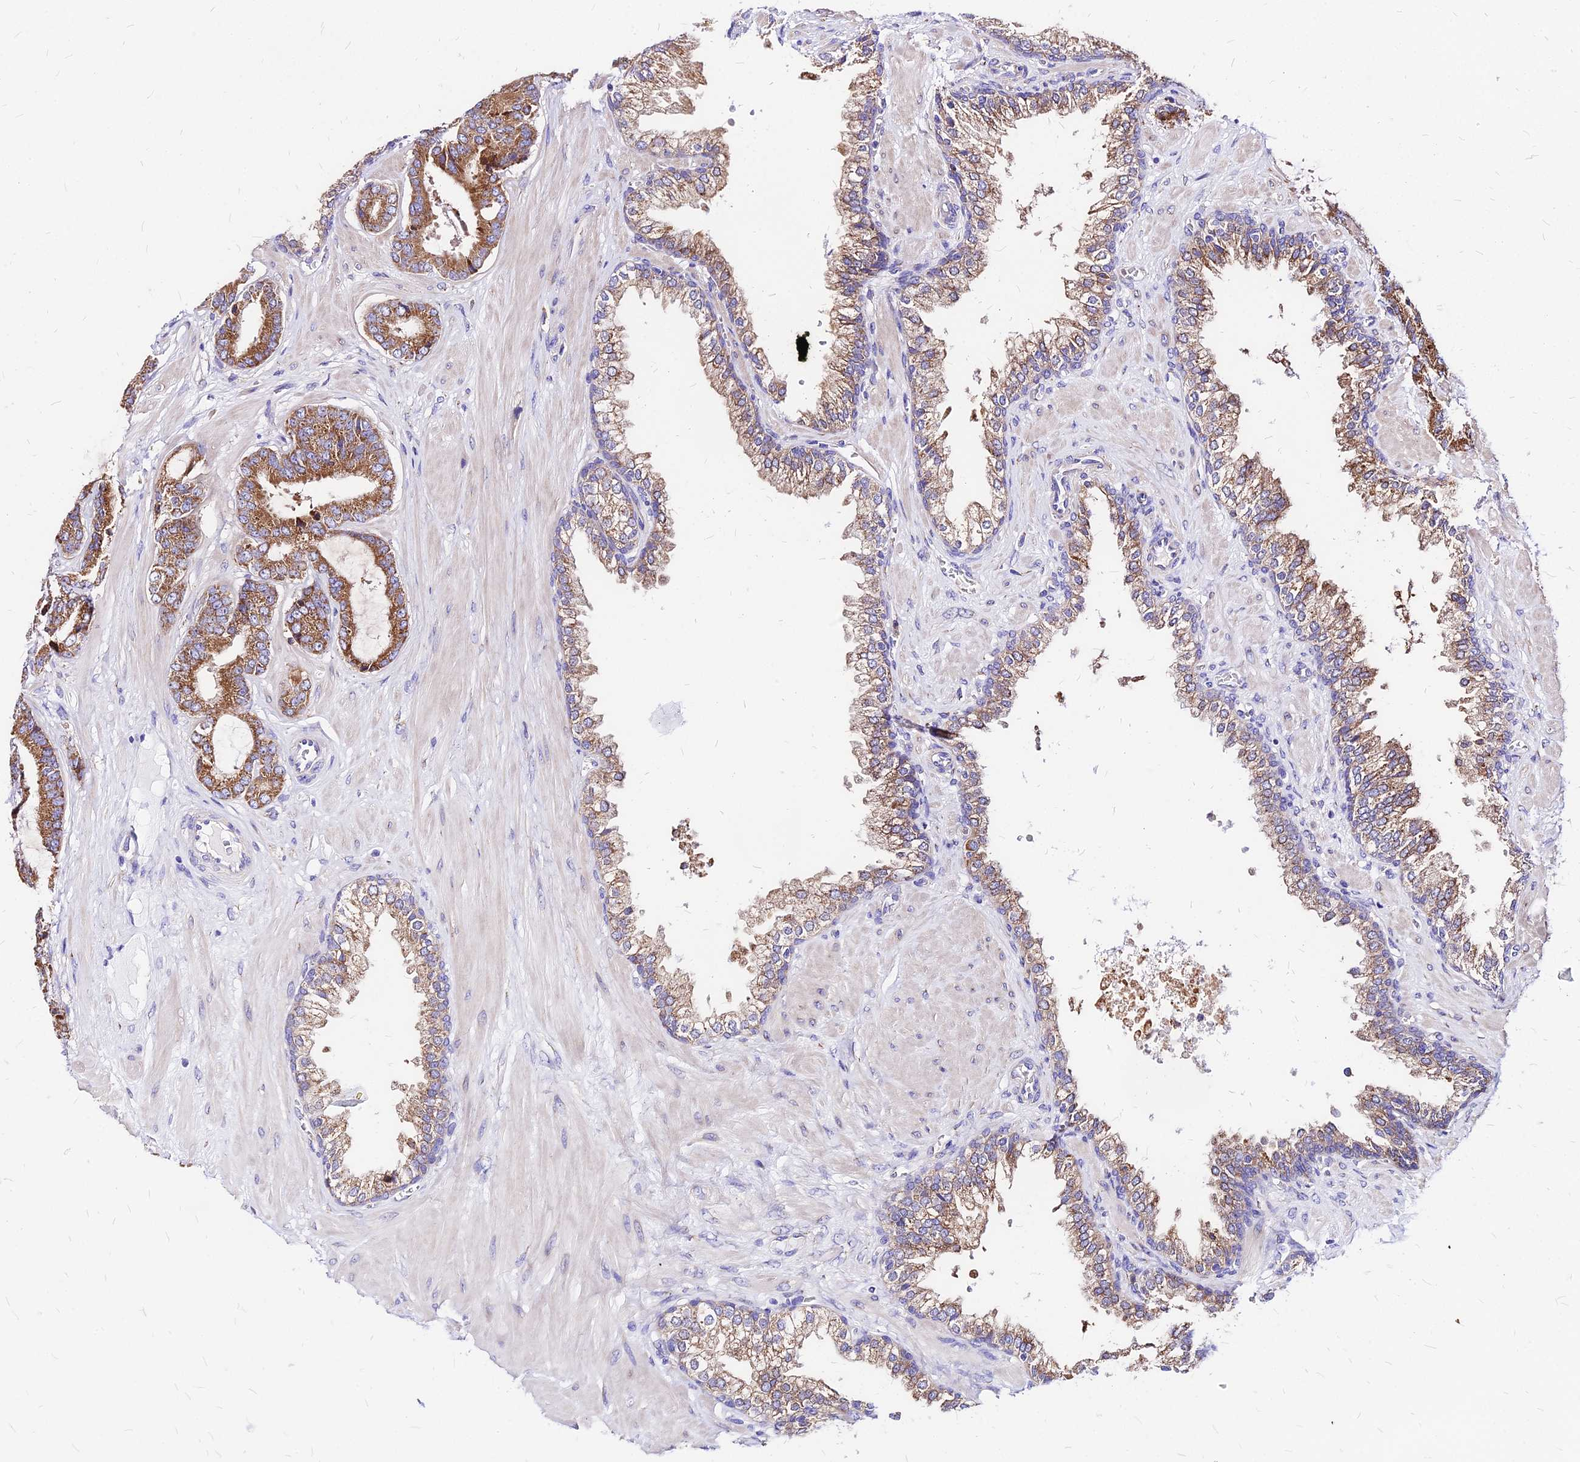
{"staining": {"intensity": "moderate", "quantity": ">75%", "location": "cytoplasmic/membranous"}, "tissue": "prostate cancer", "cell_type": "Tumor cells", "image_type": "cancer", "snomed": [{"axis": "morphology", "description": "Adenocarcinoma, Low grade"}, {"axis": "topography", "description": "Prostate"}], "caption": "Human prostate low-grade adenocarcinoma stained with a protein marker displays moderate staining in tumor cells.", "gene": "MRPL3", "patient": {"sex": "male", "age": 57}}